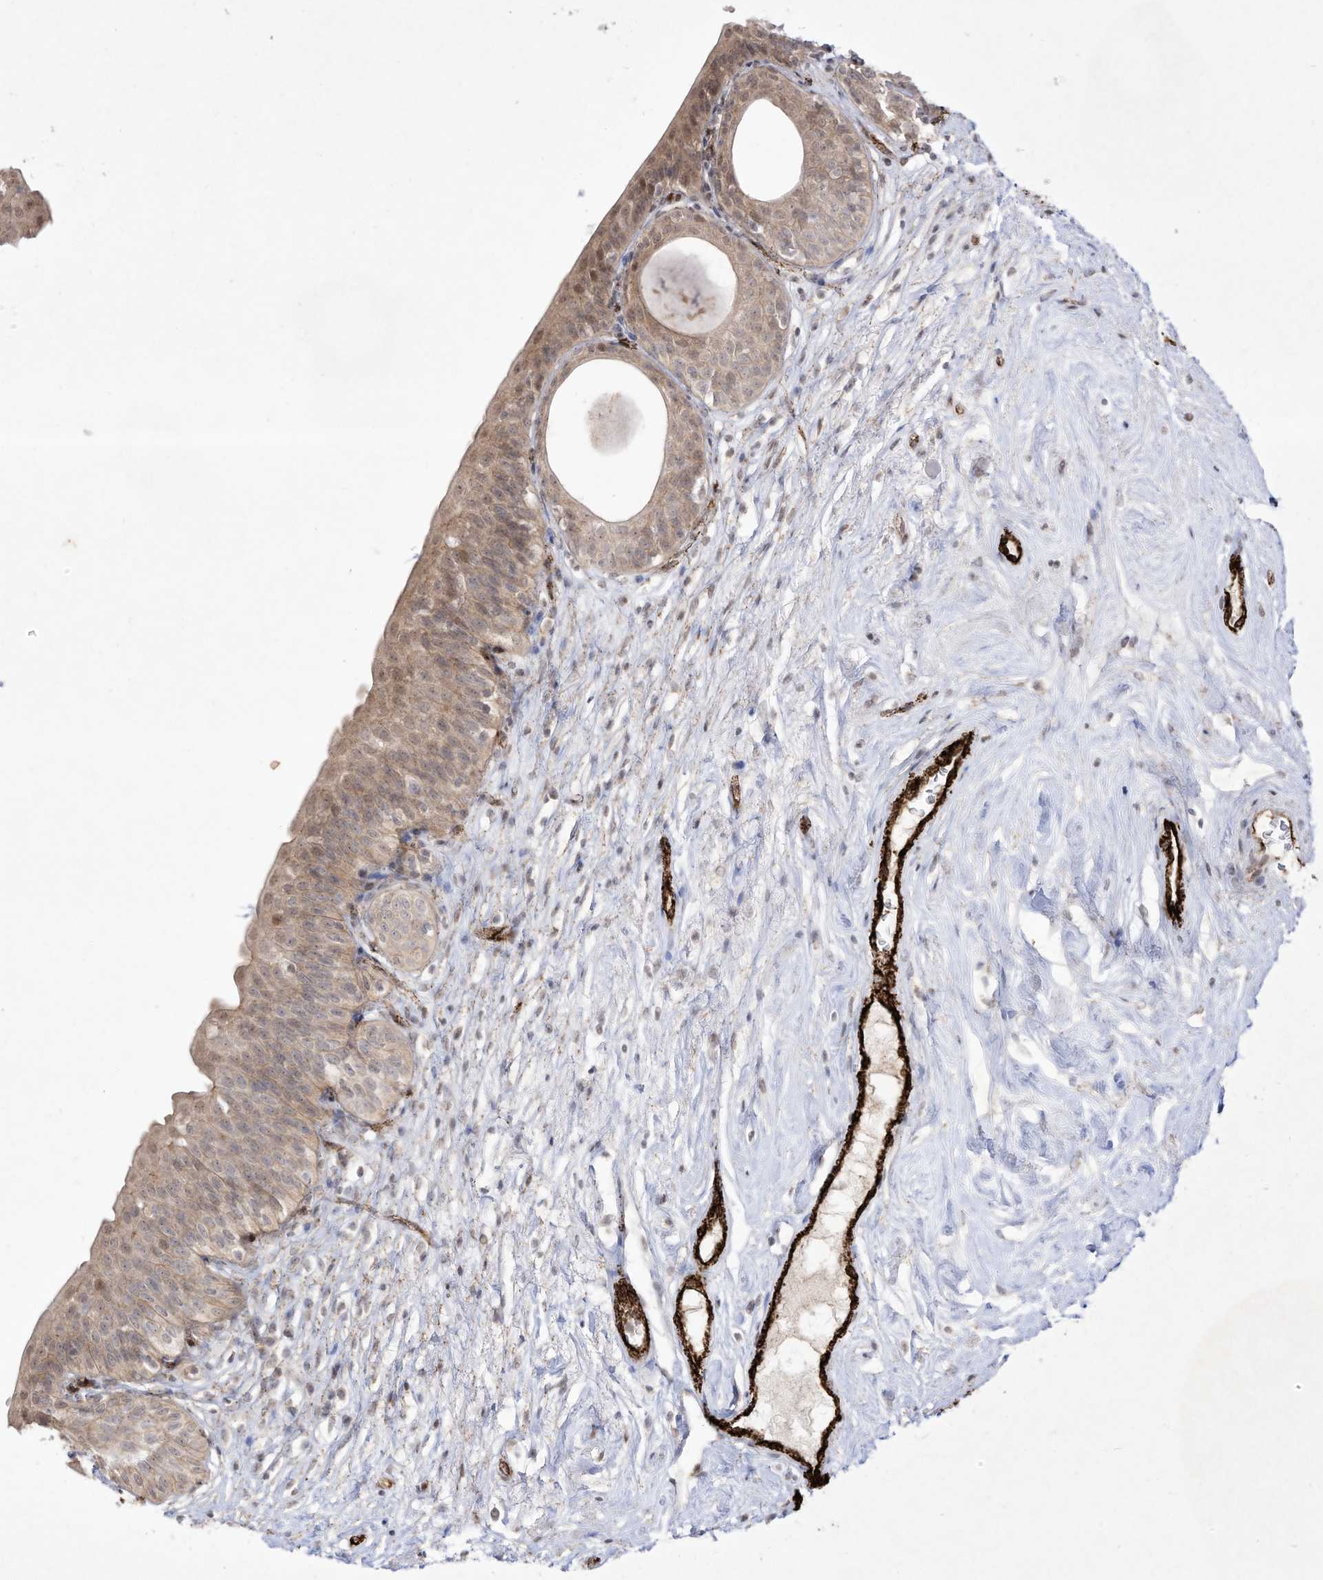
{"staining": {"intensity": "weak", "quantity": "25%-75%", "location": "cytoplasmic/membranous,nuclear"}, "tissue": "urinary bladder", "cell_type": "Urothelial cells", "image_type": "normal", "snomed": [{"axis": "morphology", "description": "Normal tissue, NOS"}, {"axis": "topography", "description": "Urinary bladder"}], "caption": "Benign urinary bladder was stained to show a protein in brown. There is low levels of weak cytoplasmic/membranous,nuclear expression in about 25%-75% of urothelial cells.", "gene": "ZGRF1", "patient": {"sex": "male", "age": 83}}